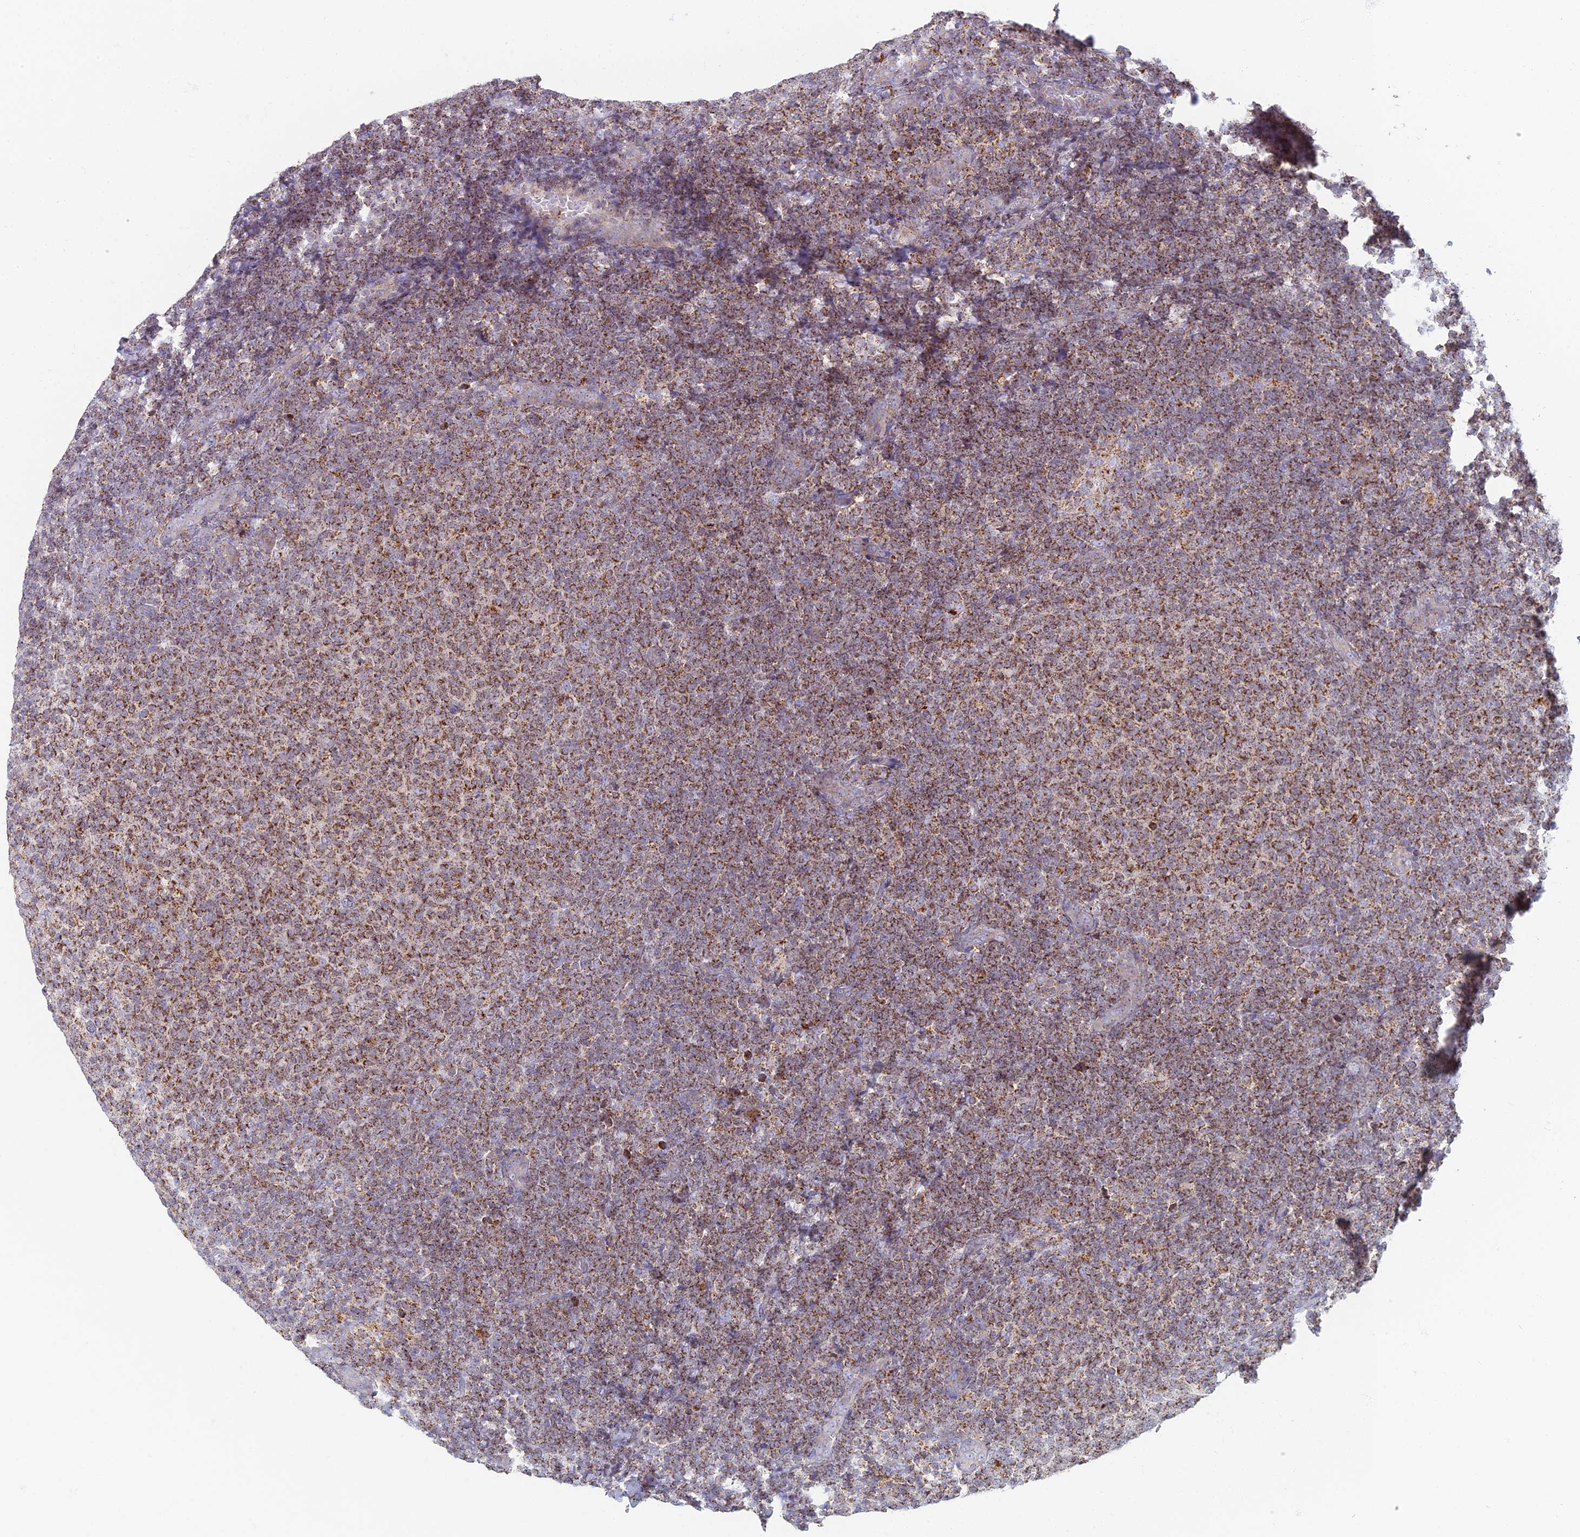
{"staining": {"intensity": "moderate", "quantity": ">75%", "location": "cytoplasmic/membranous"}, "tissue": "lymphoma", "cell_type": "Tumor cells", "image_type": "cancer", "snomed": [{"axis": "morphology", "description": "Malignant lymphoma, non-Hodgkin's type, Low grade"}, {"axis": "topography", "description": "Lymph node"}], "caption": "Immunohistochemistry (IHC) photomicrograph of human lymphoma stained for a protein (brown), which reveals medium levels of moderate cytoplasmic/membranous staining in approximately >75% of tumor cells.", "gene": "CHMP4B", "patient": {"sex": "male", "age": 66}}